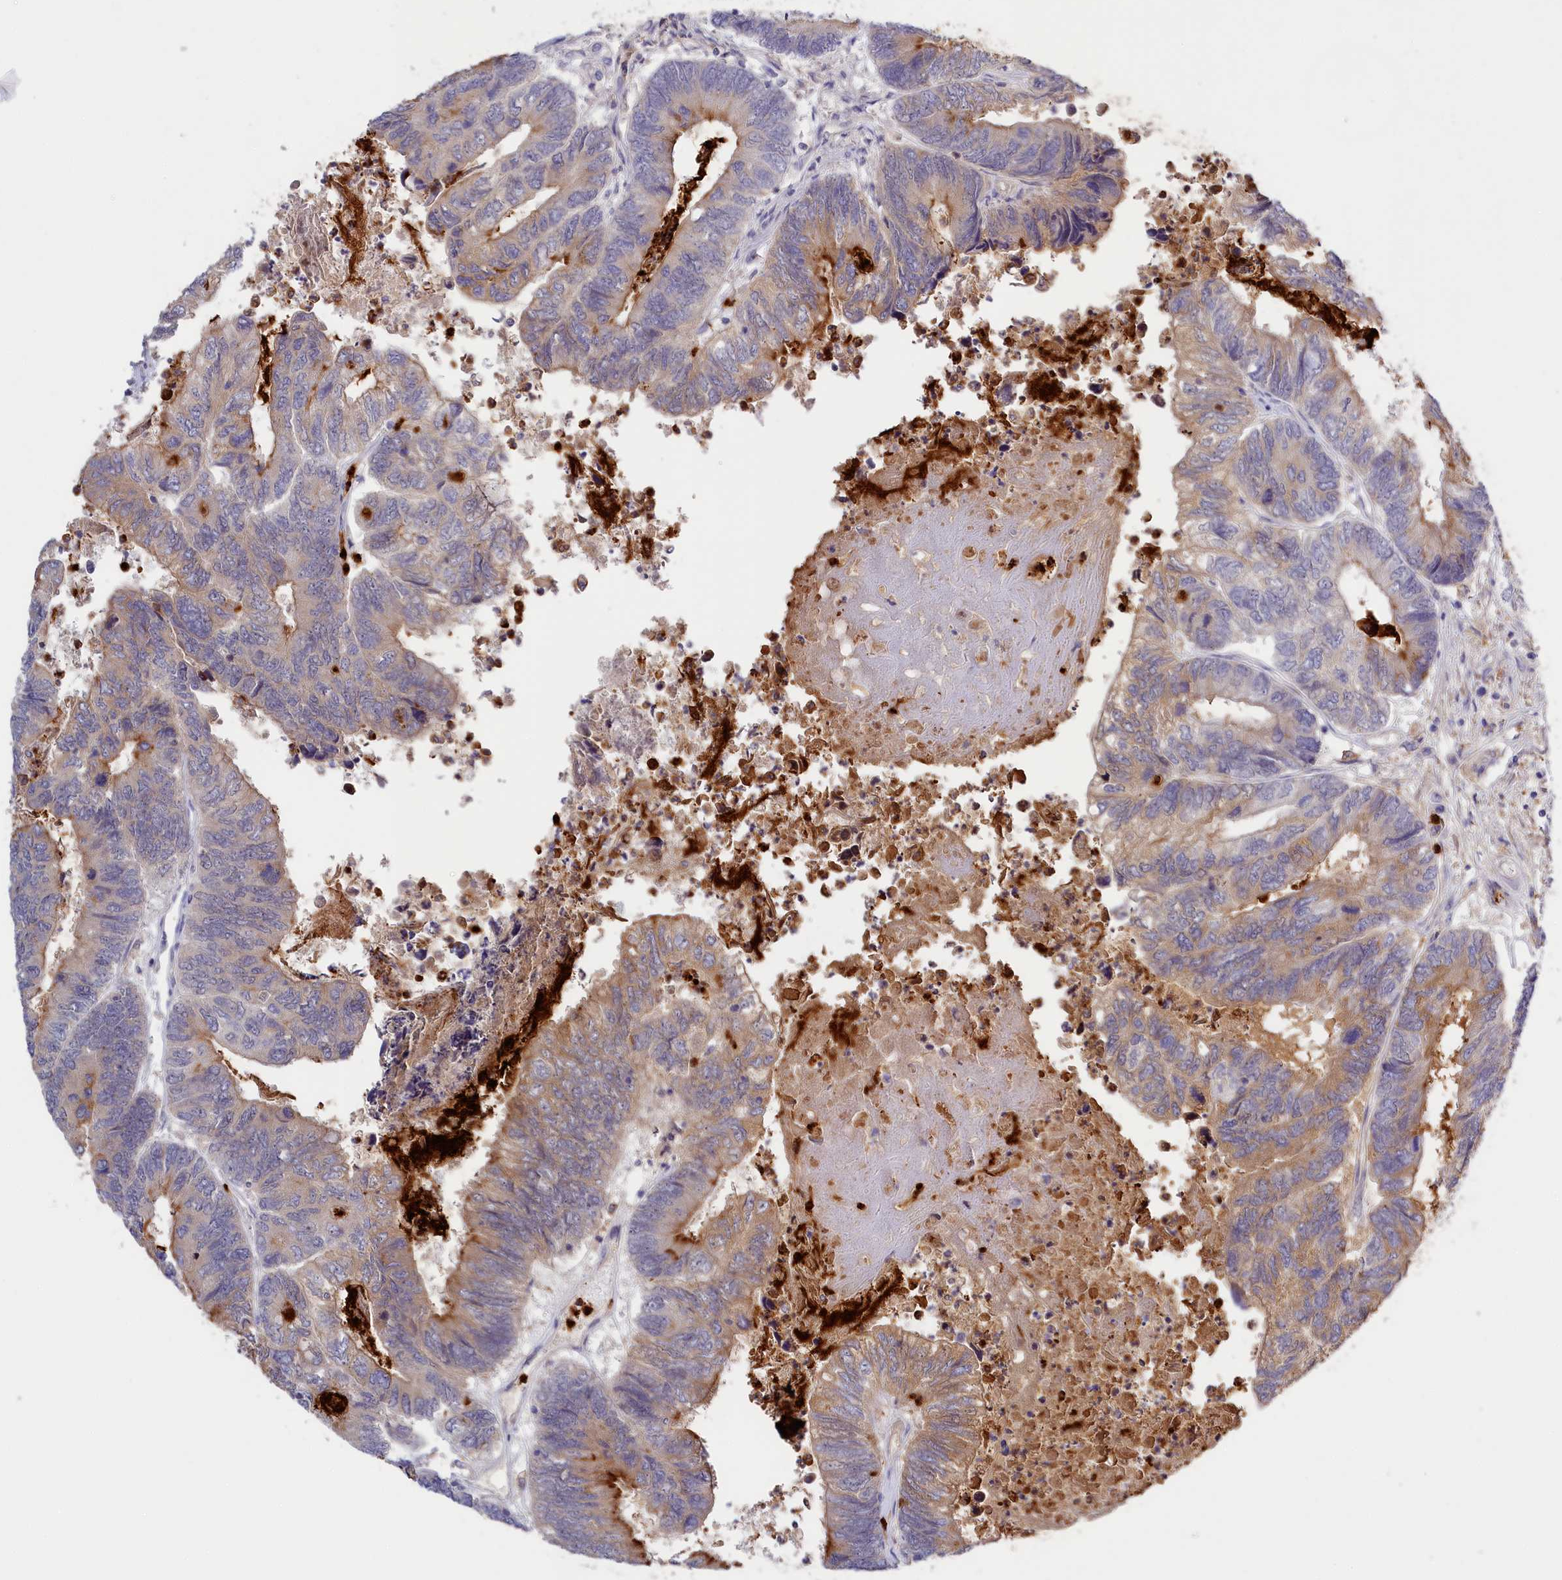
{"staining": {"intensity": "moderate", "quantity": "<25%", "location": "cytoplasmic/membranous"}, "tissue": "colorectal cancer", "cell_type": "Tumor cells", "image_type": "cancer", "snomed": [{"axis": "morphology", "description": "Adenocarcinoma, NOS"}, {"axis": "topography", "description": "Colon"}], "caption": "Colorectal cancer (adenocarcinoma) stained for a protein displays moderate cytoplasmic/membranous positivity in tumor cells.", "gene": "ADGRD1", "patient": {"sex": "female", "age": 67}}